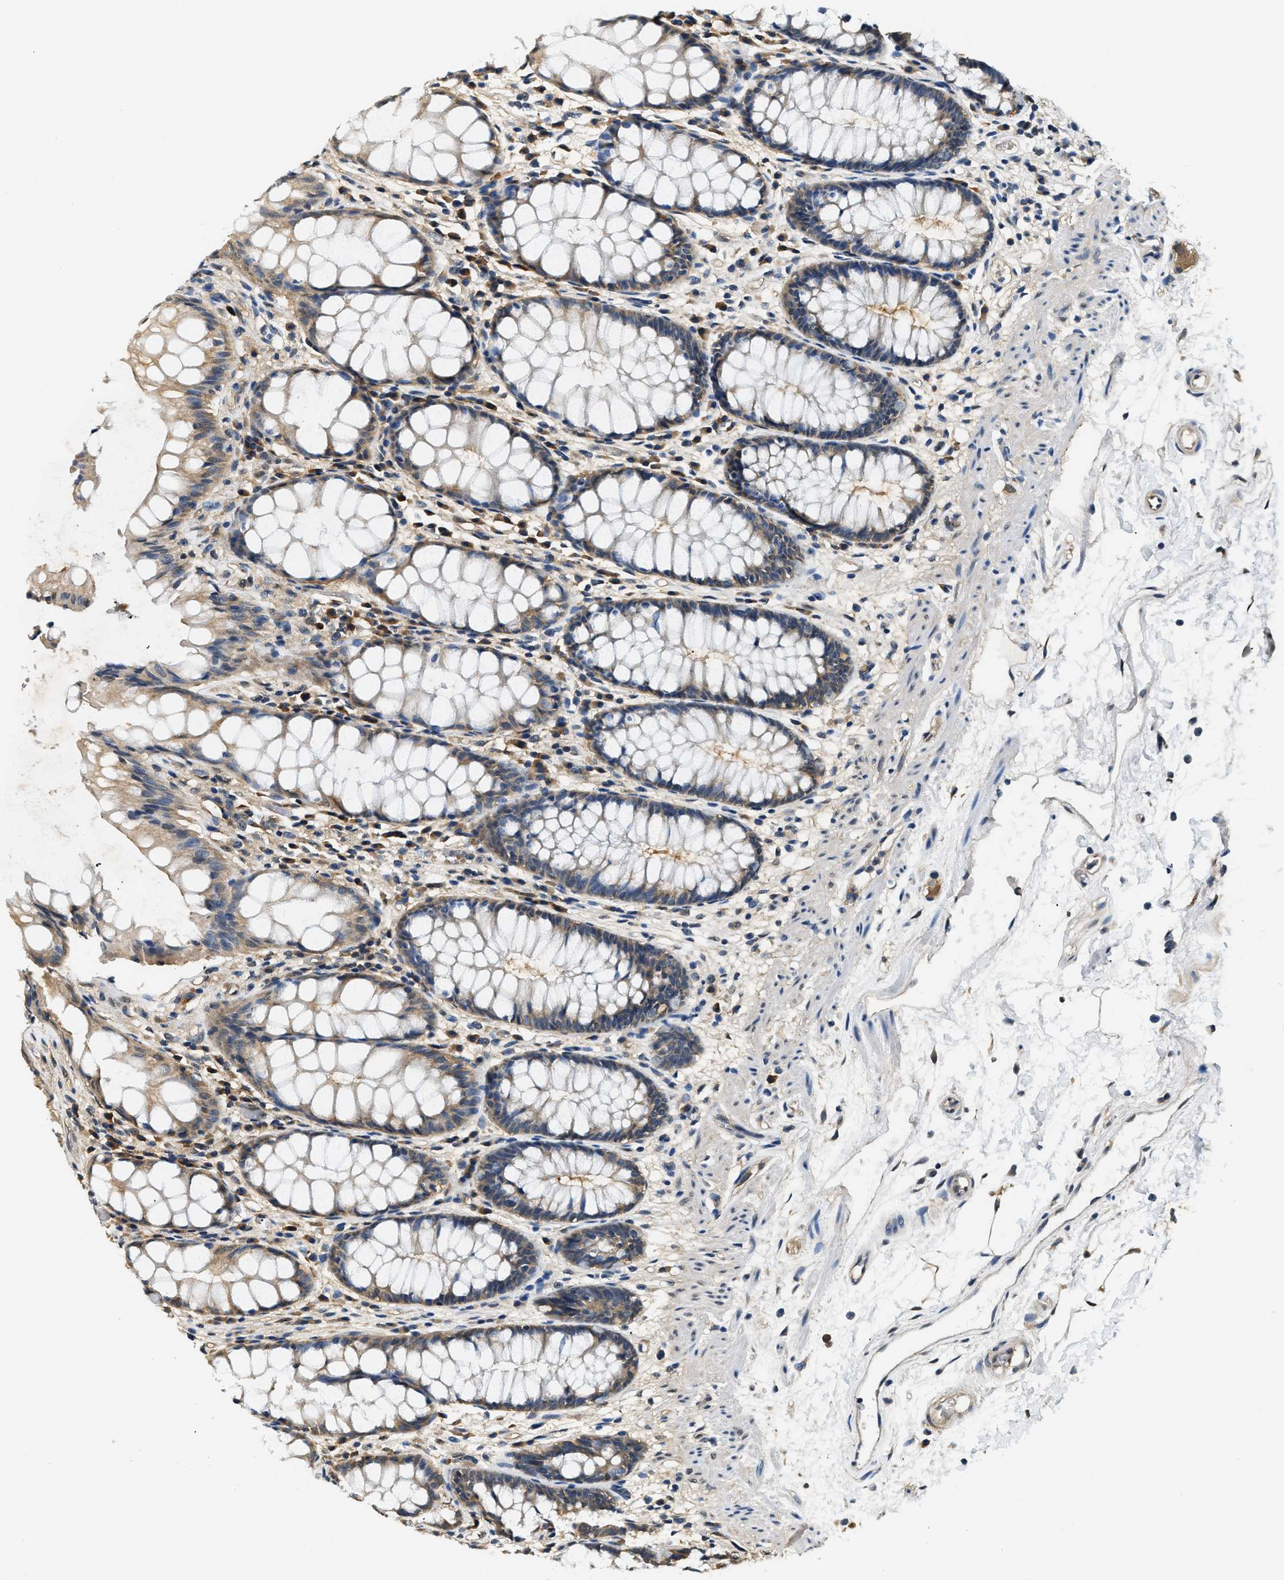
{"staining": {"intensity": "weak", "quantity": "25%-75%", "location": "cytoplasmic/membranous"}, "tissue": "rectum", "cell_type": "Glandular cells", "image_type": "normal", "snomed": [{"axis": "morphology", "description": "Normal tissue, NOS"}, {"axis": "topography", "description": "Rectum"}], "caption": "Glandular cells show weak cytoplasmic/membranous staining in about 25%-75% of cells in unremarkable rectum.", "gene": "BCL7C", "patient": {"sex": "male", "age": 64}}